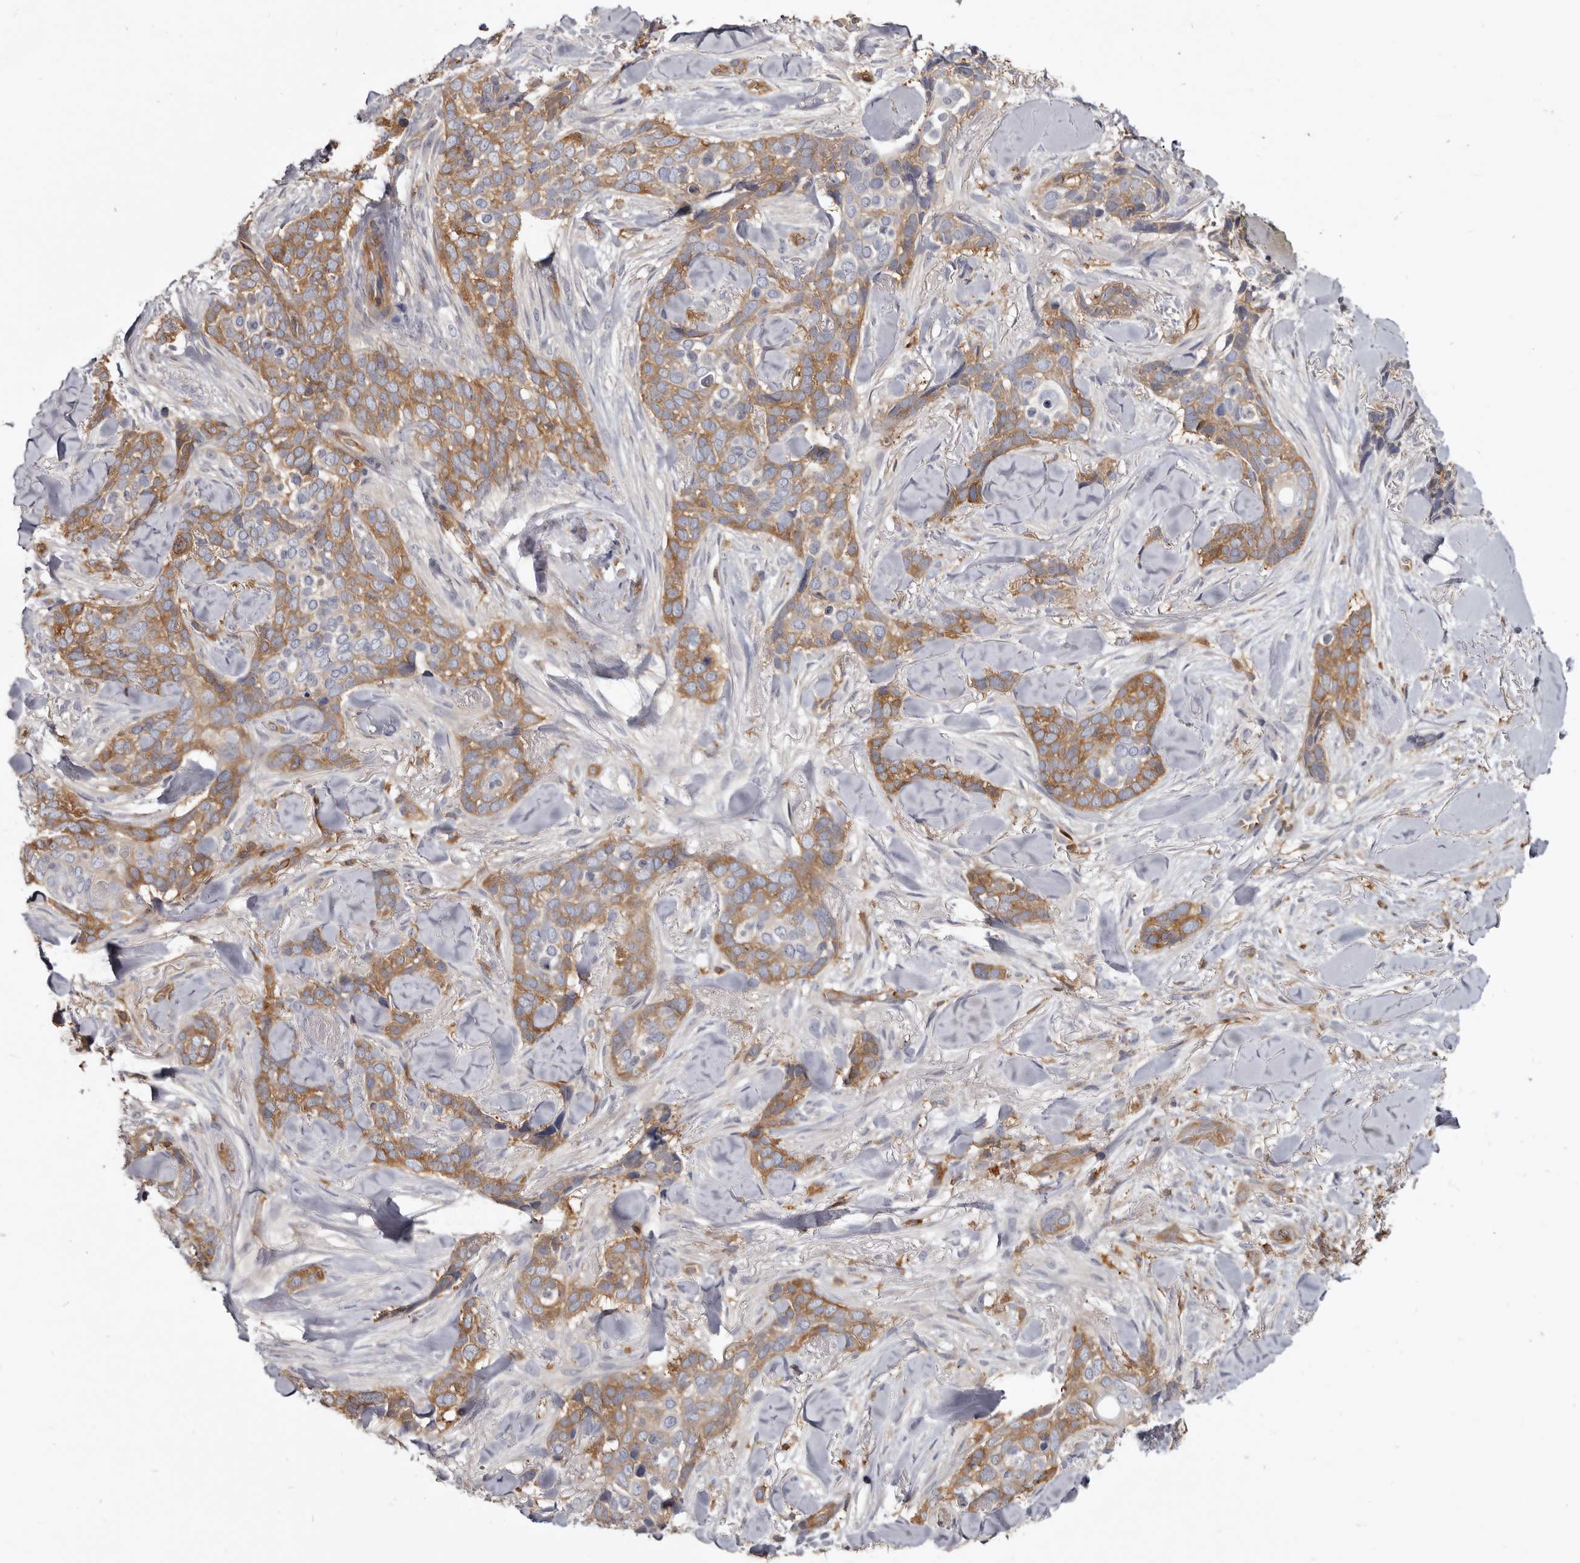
{"staining": {"intensity": "moderate", "quantity": ">75%", "location": "cytoplasmic/membranous"}, "tissue": "skin cancer", "cell_type": "Tumor cells", "image_type": "cancer", "snomed": [{"axis": "morphology", "description": "Basal cell carcinoma"}, {"axis": "topography", "description": "Skin"}], "caption": "High-power microscopy captured an immunohistochemistry (IHC) image of skin cancer, revealing moderate cytoplasmic/membranous staining in approximately >75% of tumor cells.", "gene": "CBL", "patient": {"sex": "female", "age": 82}}